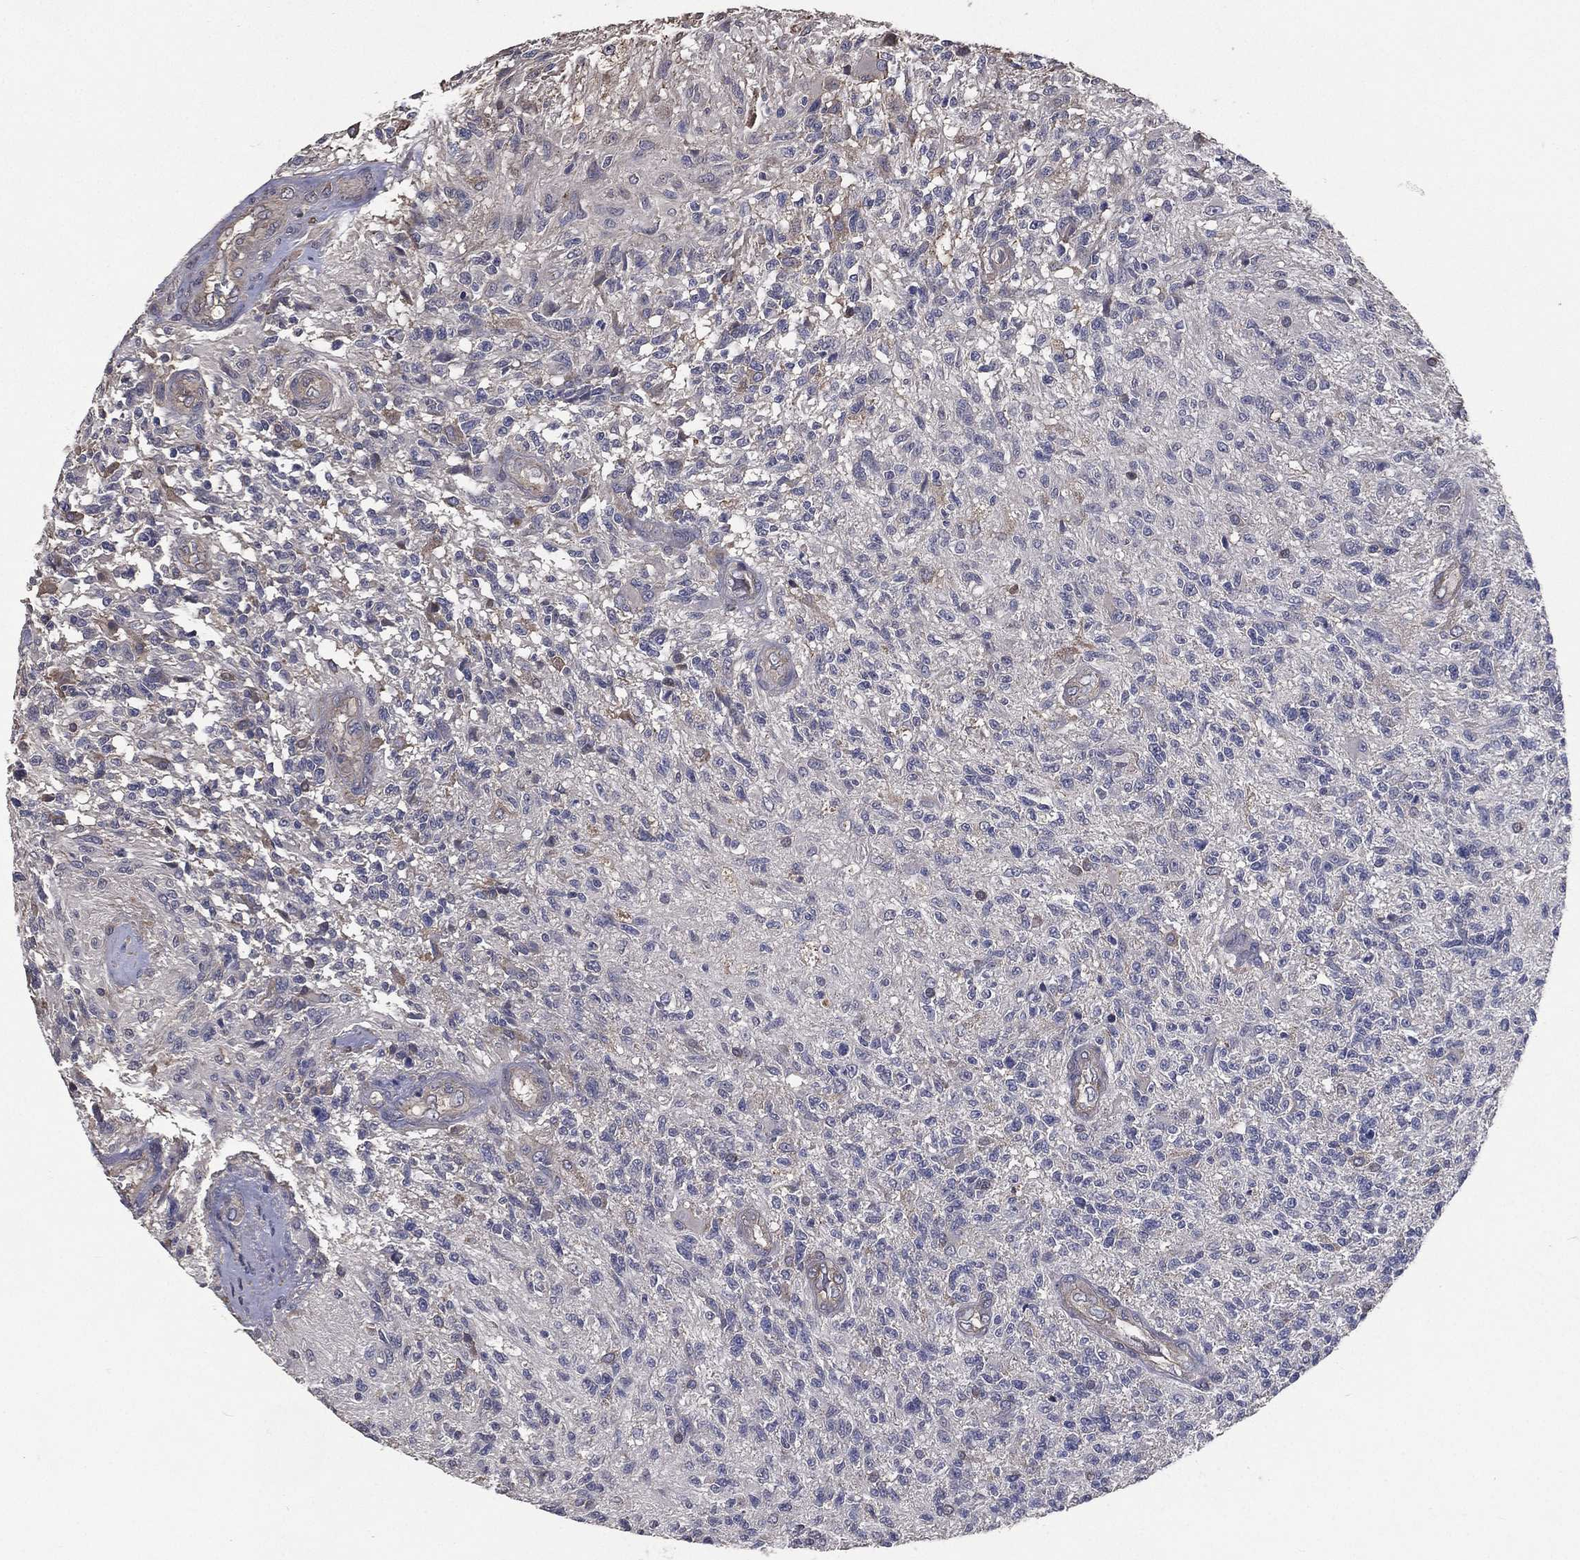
{"staining": {"intensity": "negative", "quantity": "none", "location": "none"}, "tissue": "glioma", "cell_type": "Tumor cells", "image_type": "cancer", "snomed": [{"axis": "morphology", "description": "Glioma, malignant, High grade"}, {"axis": "topography", "description": "Brain"}], "caption": "An immunohistochemistry (IHC) micrograph of malignant high-grade glioma is shown. There is no staining in tumor cells of malignant high-grade glioma.", "gene": "SERPINB2", "patient": {"sex": "male", "age": 56}}